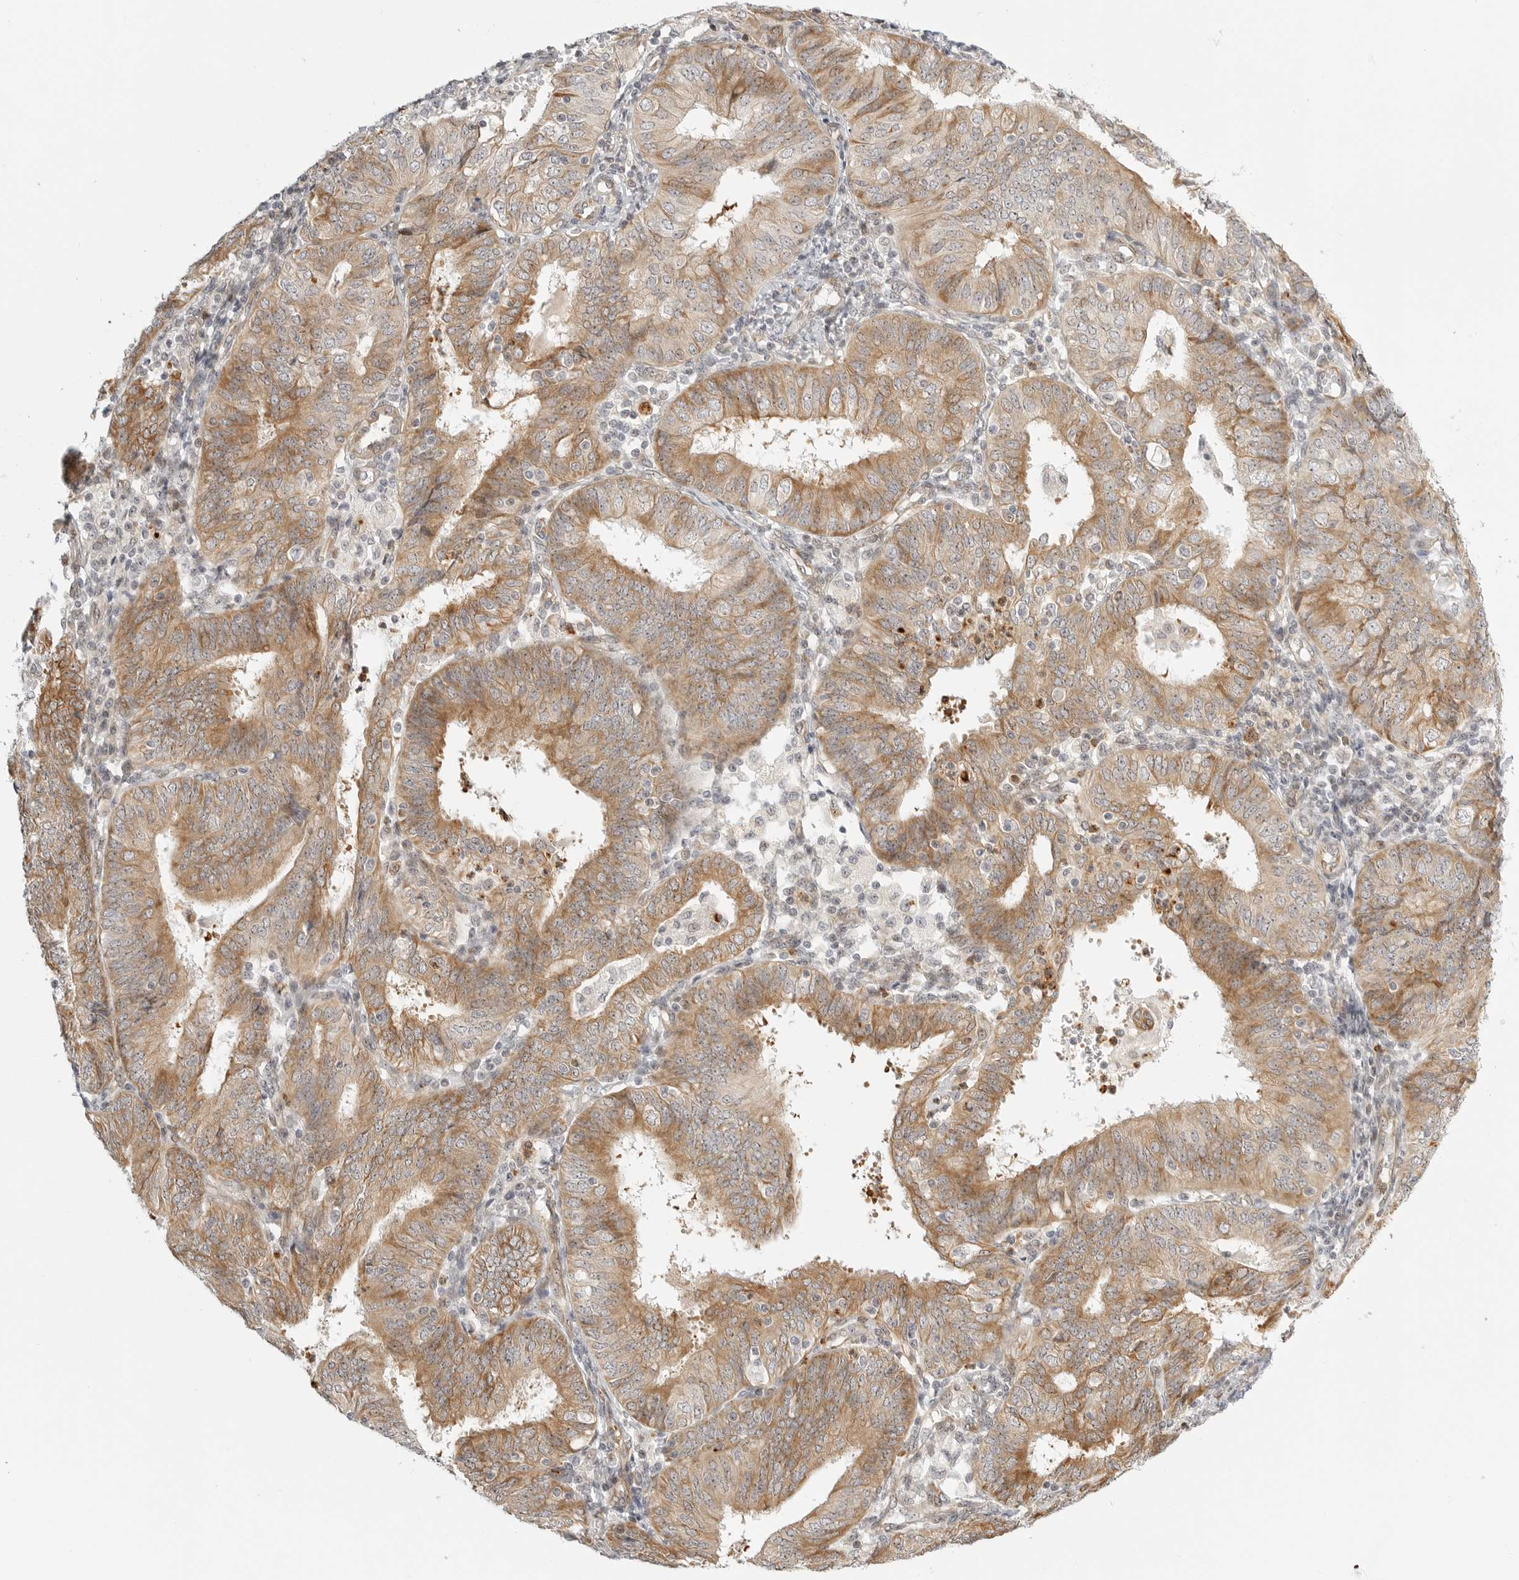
{"staining": {"intensity": "moderate", "quantity": ">75%", "location": "cytoplasmic/membranous"}, "tissue": "endometrial cancer", "cell_type": "Tumor cells", "image_type": "cancer", "snomed": [{"axis": "morphology", "description": "Adenocarcinoma, NOS"}, {"axis": "topography", "description": "Endometrium"}], "caption": "This micrograph exhibits endometrial adenocarcinoma stained with IHC to label a protein in brown. The cytoplasmic/membranous of tumor cells show moderate positivity for the protein. Nuclei are counter-stained blue.", "gene": "DSCC1", "patient": {"sex": "female", "age": 58}}